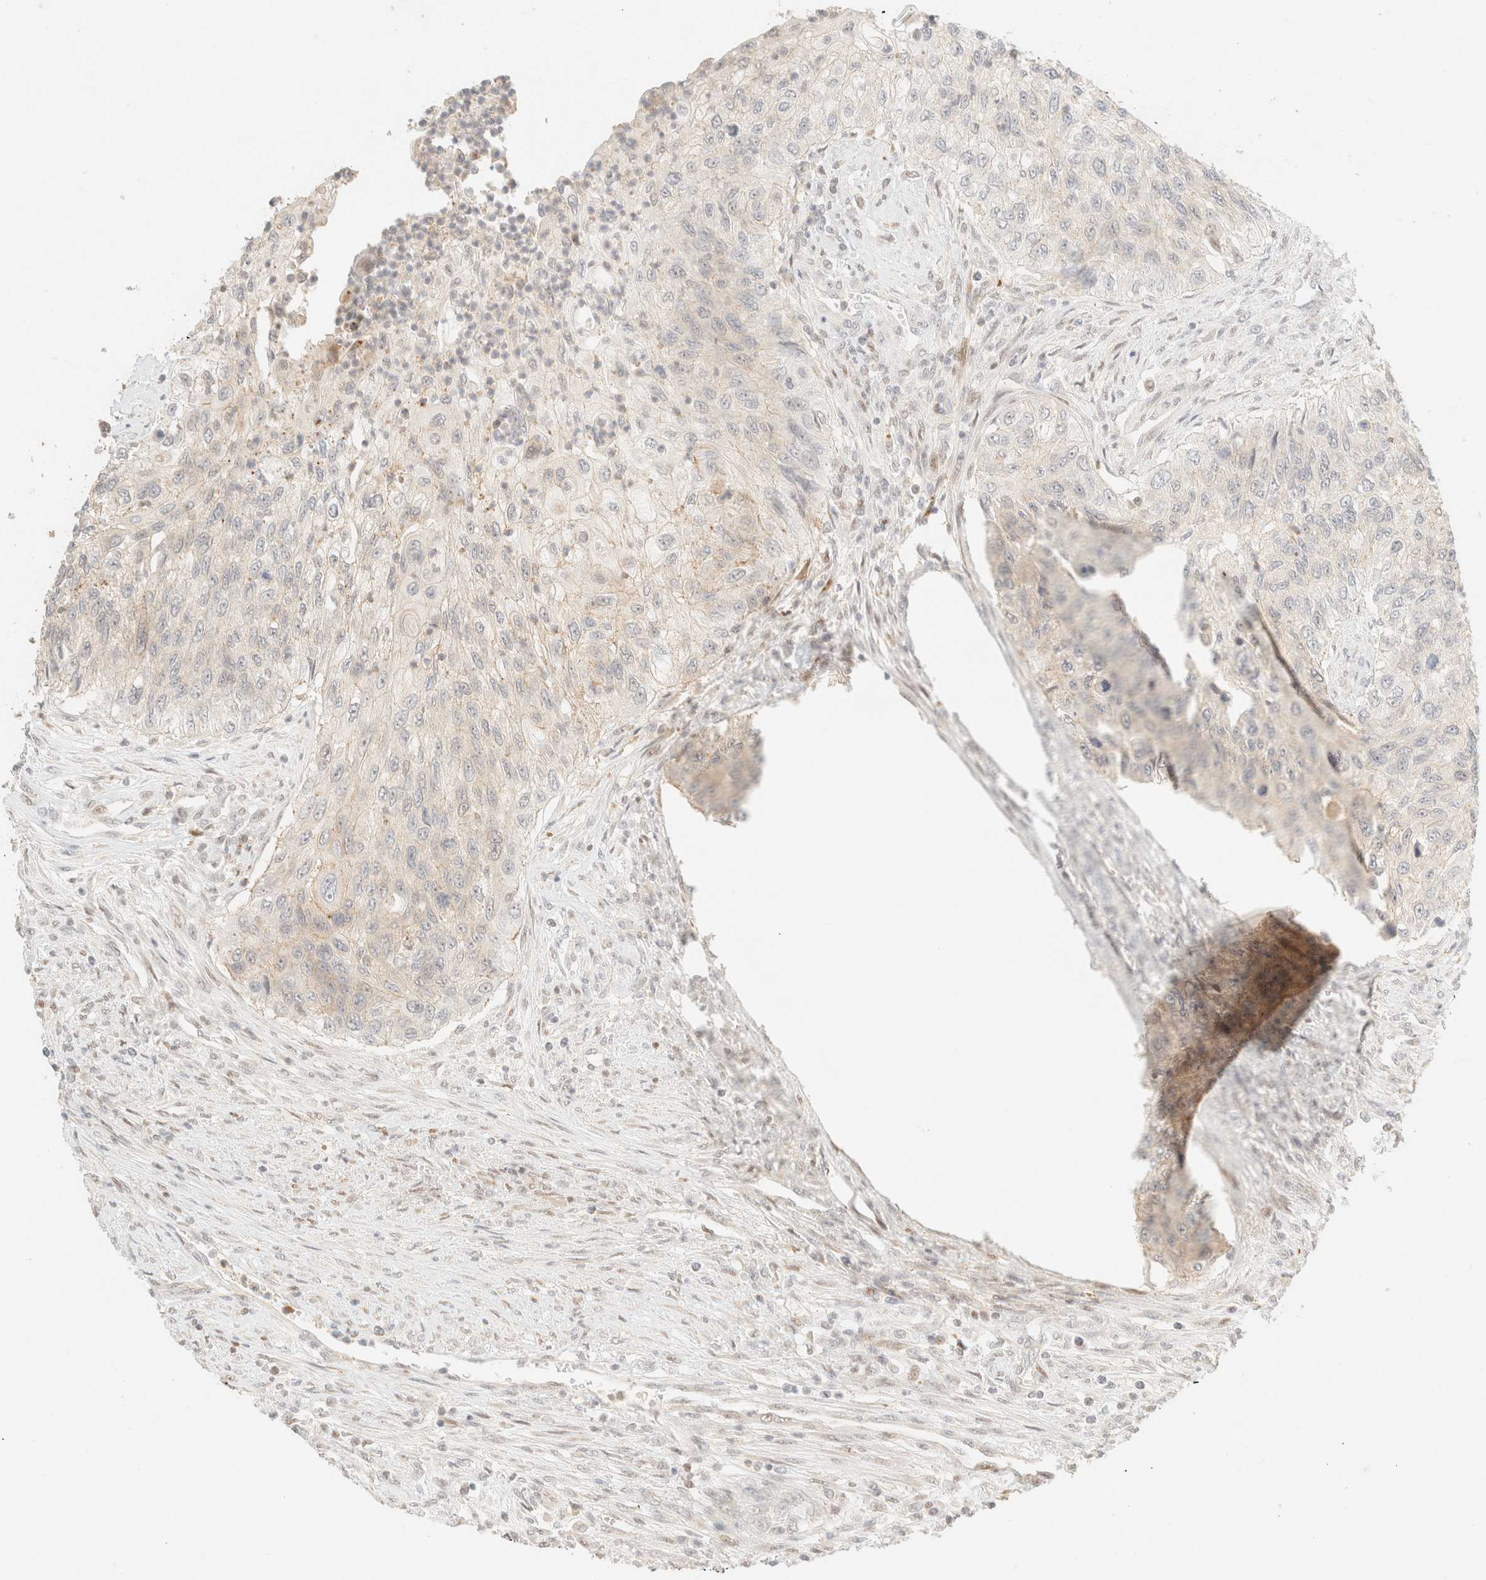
{"staining": {"intensity": "negative", "quantity": "none", "location": "none"}, "tissue": "urothelial cancer", "cell_type": "Tumor cells", "image_type": "cancer", "snomed": [{"axis": "morphology", "description": "Urothelial carcinoma, High grade"}, {"axis": "topography", "description": "Urinary bladder"}], "caption": "DAB (3,3'-diaminobenzidine) immunohistochemical staining of human high-grade urothelial carcinoma reveals no significant staining in tumor cells.", "gene": "TSR1", "patient": {"sex": "female", "age": 60}}